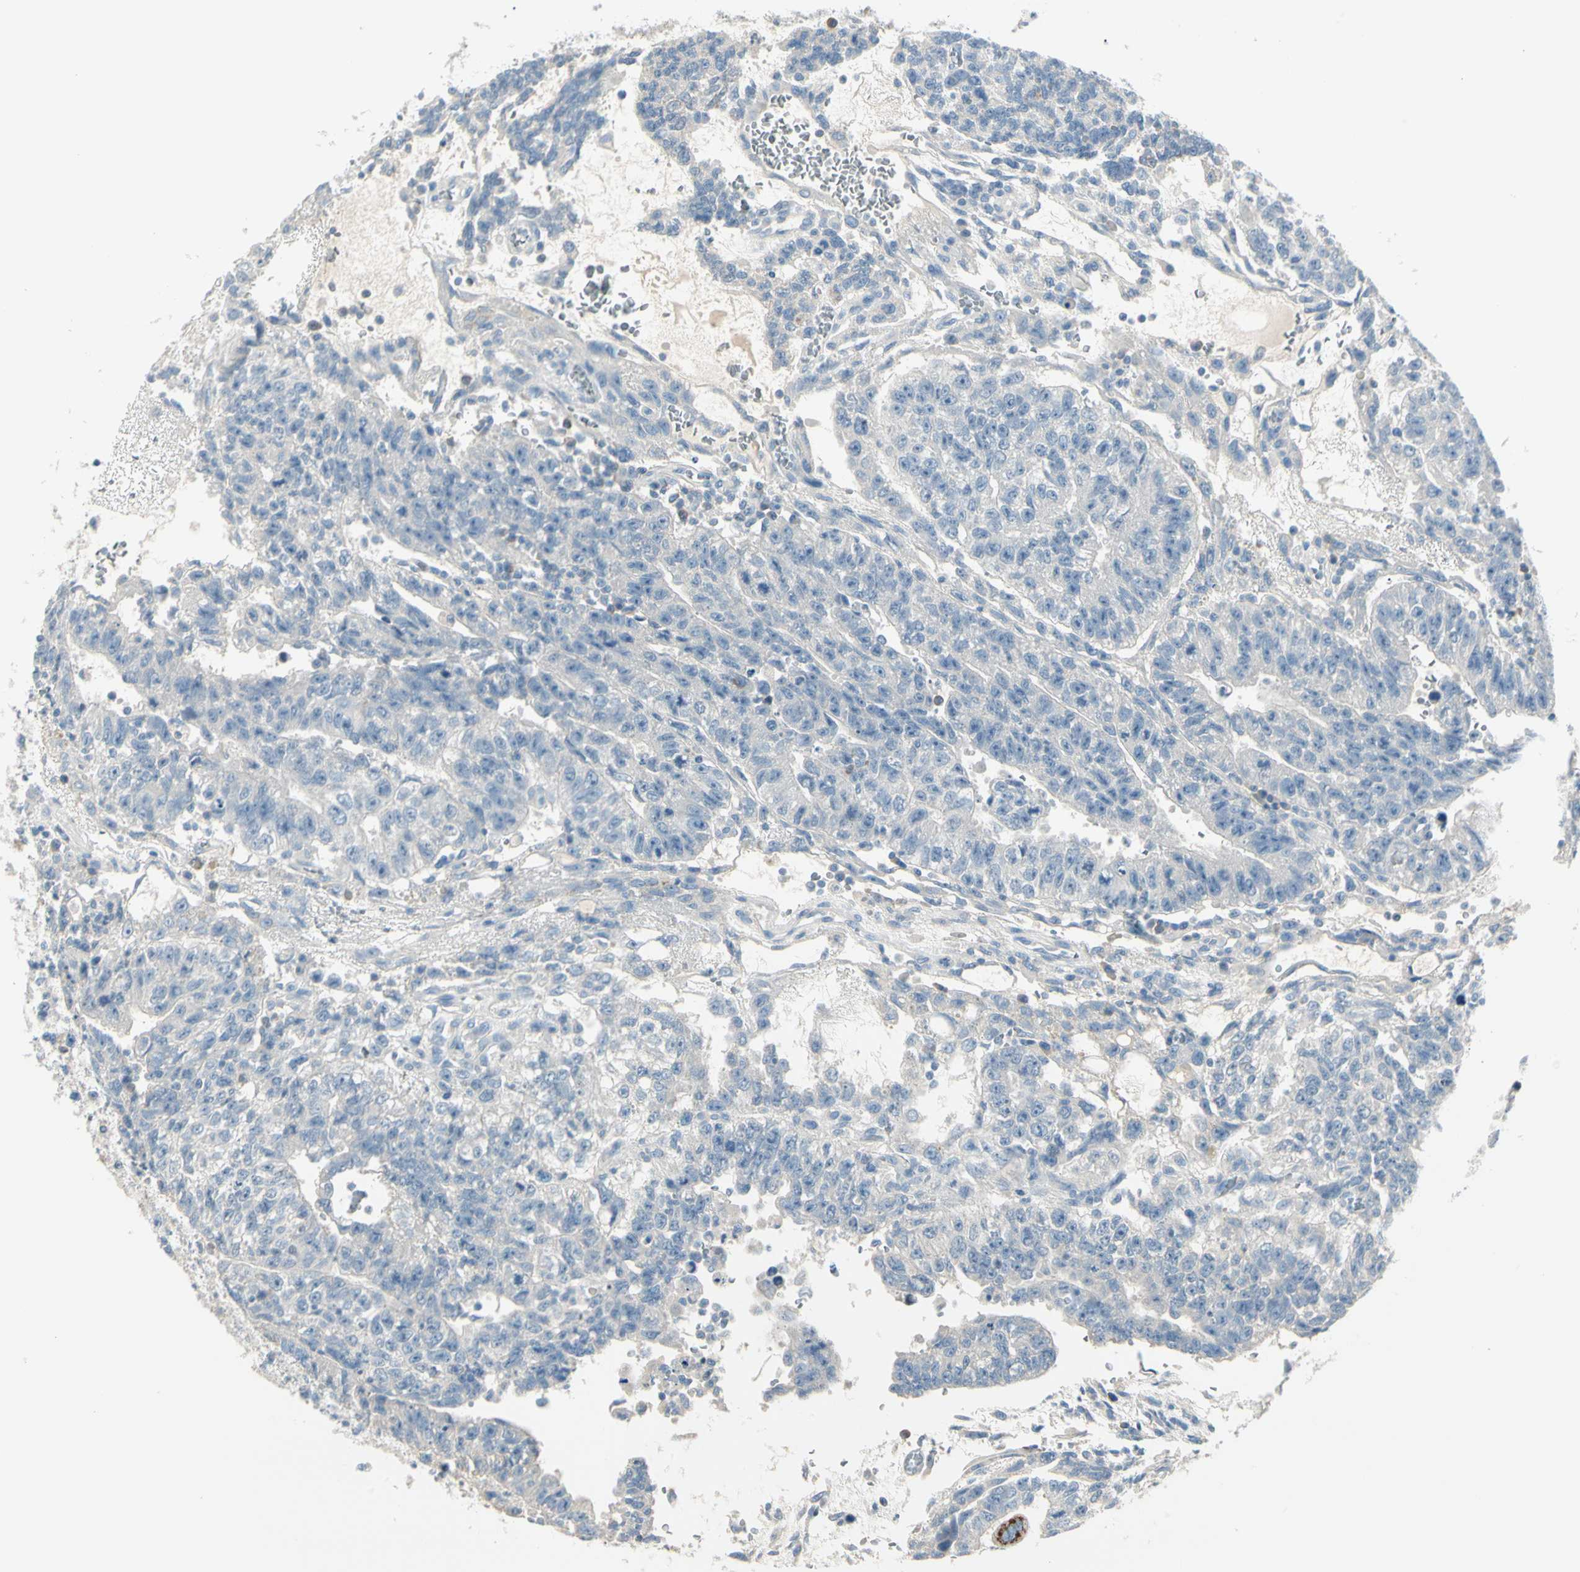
{"staining": {"intensity": "negative", "quantity": "none", "location": "none"}, "tissue": "testis cancer", "cell_type": "Tumor cells", "image_type": "cancer", "snomed": [{"axis": "morphology", "description": "Seminoma, NOS"}, {"axis": "morphology", "description": "Carcinoma, Embryonal, NOS"}, {"axis": "topography", "description": "Testis"}], "caption": "Testis cancer was stained to show a protein in brown. There is no significant staining in tumor cells.", "gene": "SLC6A15", "patient": {"sex": "male", "age": 52}}